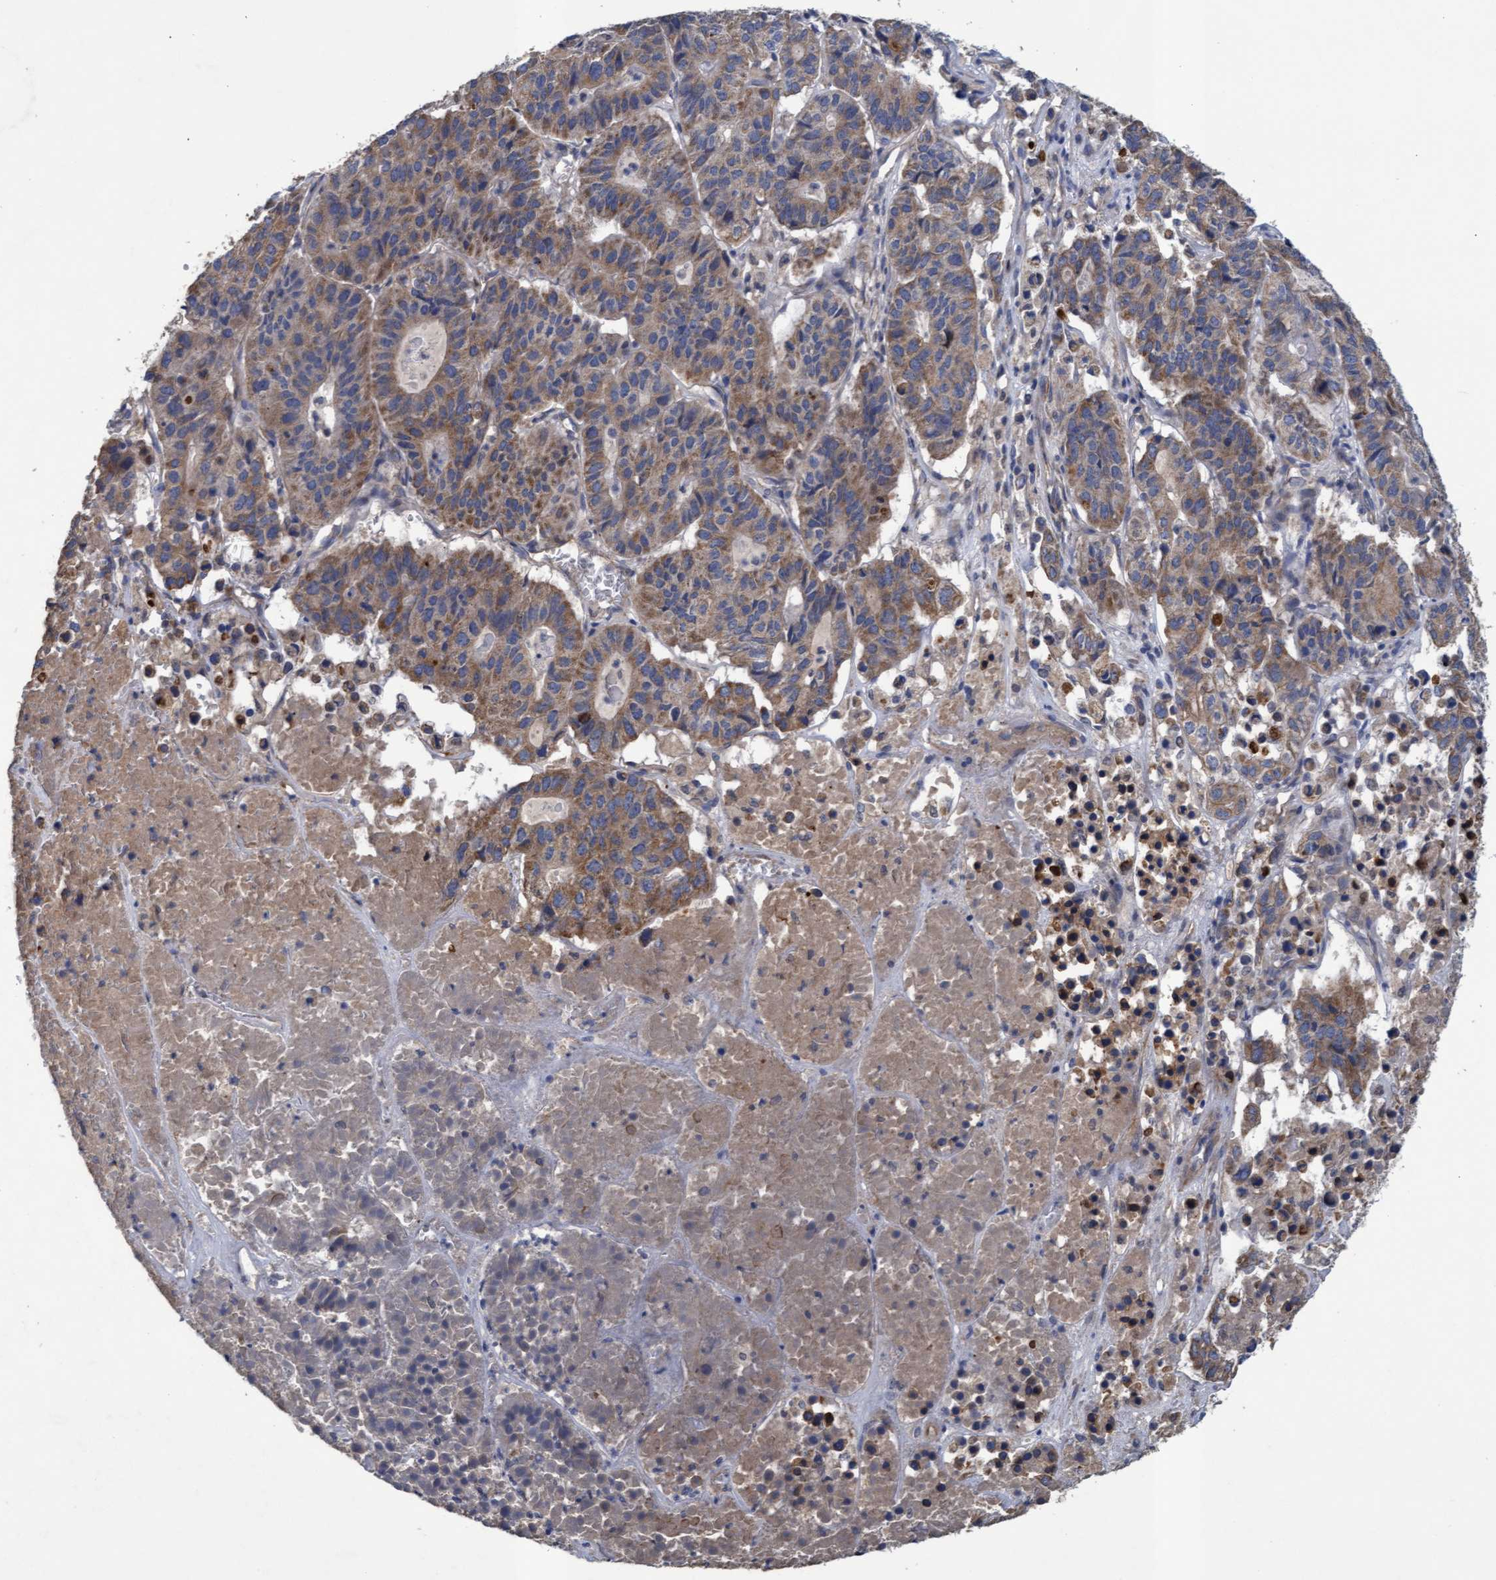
{"staining": {"intensity": "weak", "quantity": ">75%", "location": "cytoplasmic/membranous"}, "tissue": "pancreatic cancer", "cell_type": "Tumor cells", "image_type": "cancer", "snomed": [{"axis": "morphology", "description": "Adenocarcinoma, NOS"}, {"axis": "topography", "description": "Pancreas"}], "caption": "Immunohistochemical staining of pancreatic adenocarcinoma shows low levels of weak cytoplasmic/membranous positivity in approximately >75% of tumor cells.", "gene": "MRPL38", "patient": {"sex": "male", "age": 50}}